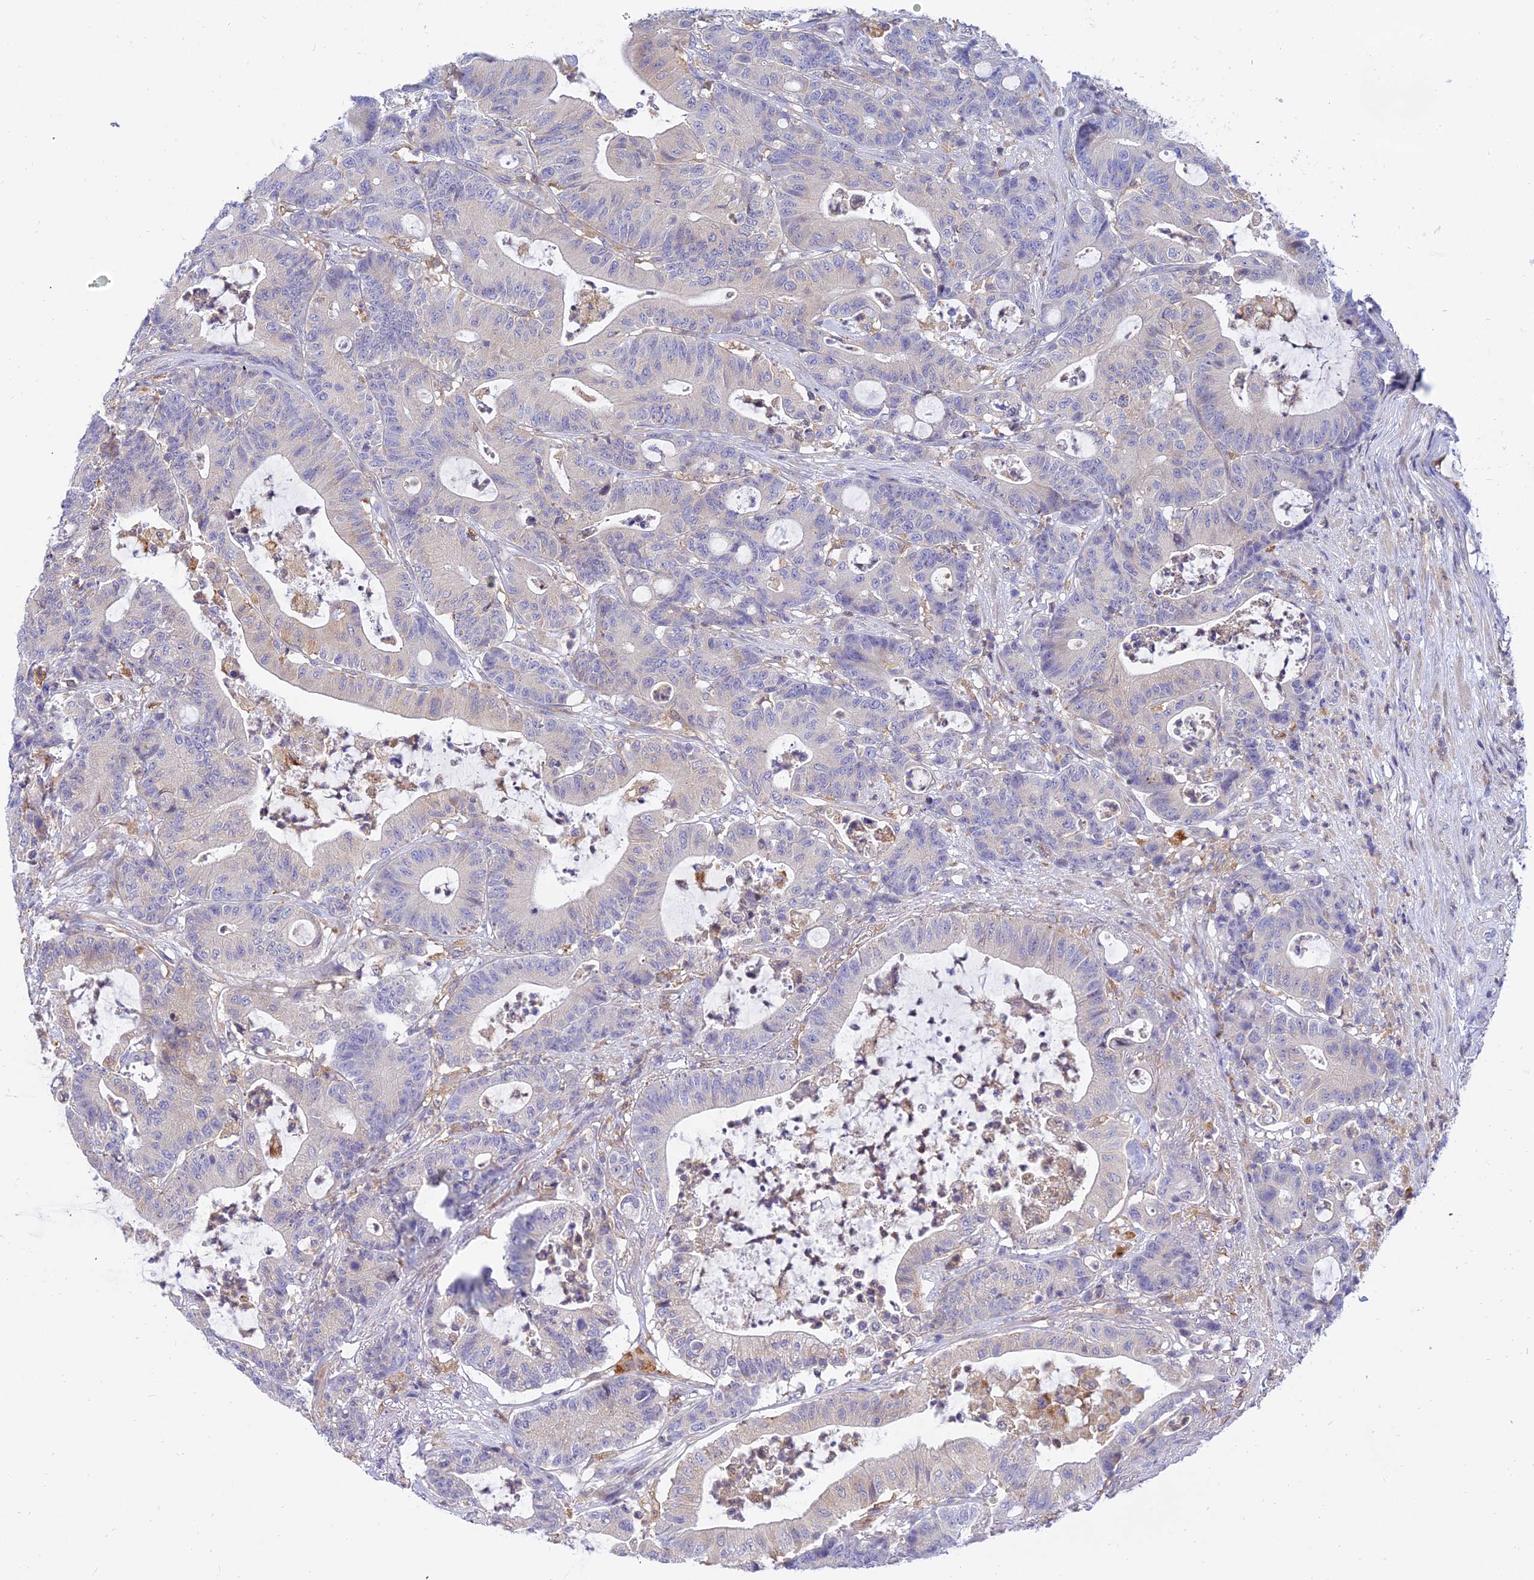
{"staining": {"intensity": "negative", "quantity": "none", "location": "none"}, "tissue": "colorectal cancer", "cell_type": "Tumor cells", "image_type": "cancer", "snomed": [{"axis": "morphology", "description": "Adenocarcinoma, NOS"}, {"axis": "topography", "description": "Colon"}], "caption": "There is no significant expression in tumor cells of colorectal cancer (adenocarcinoma).", "gene": "ARL8B", "patient": {"sex": "female", "age": 84}}